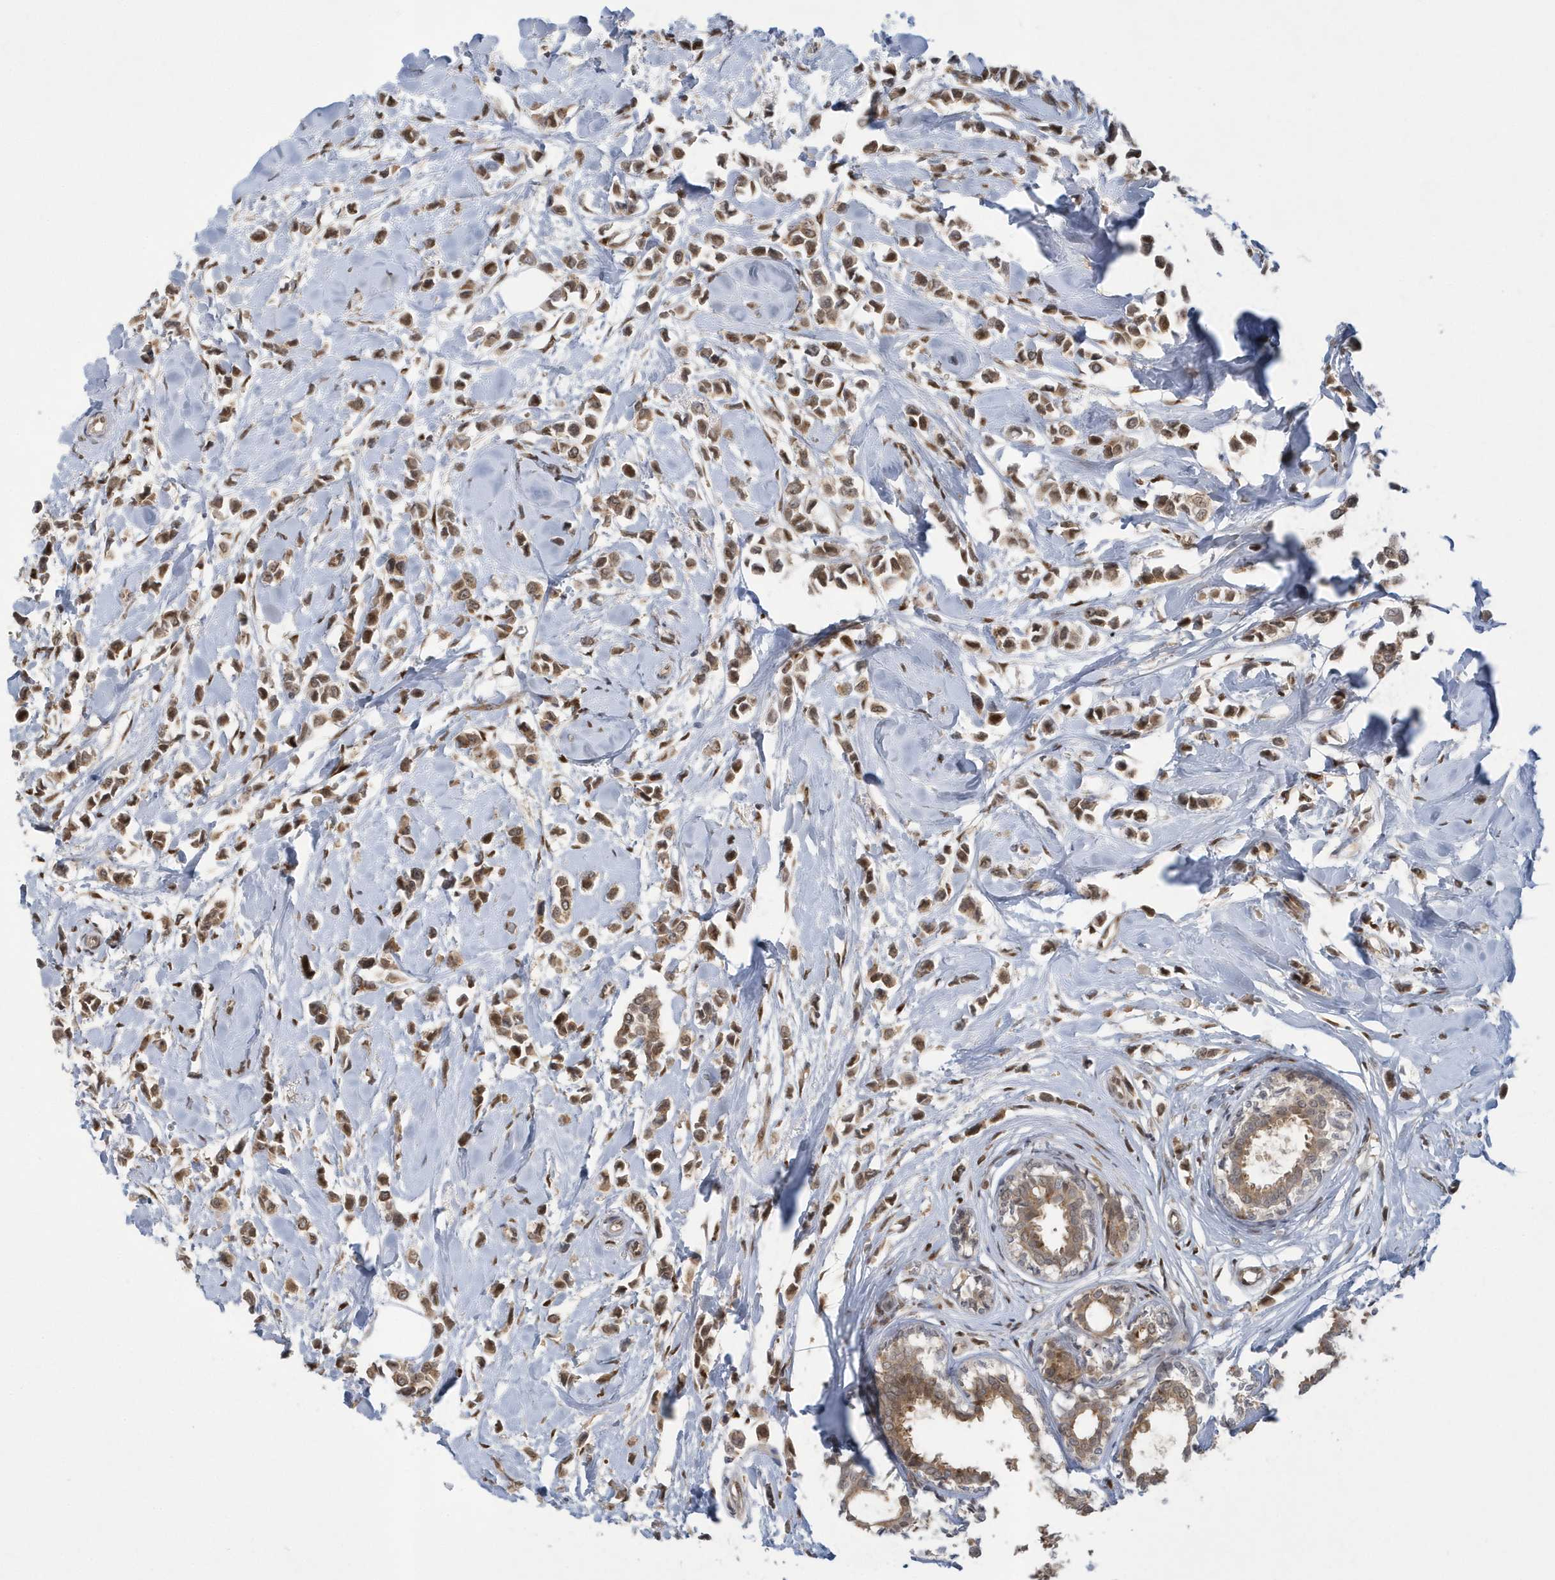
{"staining": {"intensity": "moderate", "quantity": ">75%", "location": "cytoplasmic/membranous"}, "tissue": "breast cancer", "cell_type": "Tumor cells", "image_type": "cancer", "snomed": [{"axis": "morphology", "description": "Lobular carcinoma"}, {"axis": "topography", "description": "Breast"}], "caption": "The immunohistochemical stain labels moderate cytoplasmic/membranous staining in tumor cells of breast cancer (lobular carcinoma) tissue.", "gene": "ATG4A", "patient": {"sex": "female", "age": 51}}